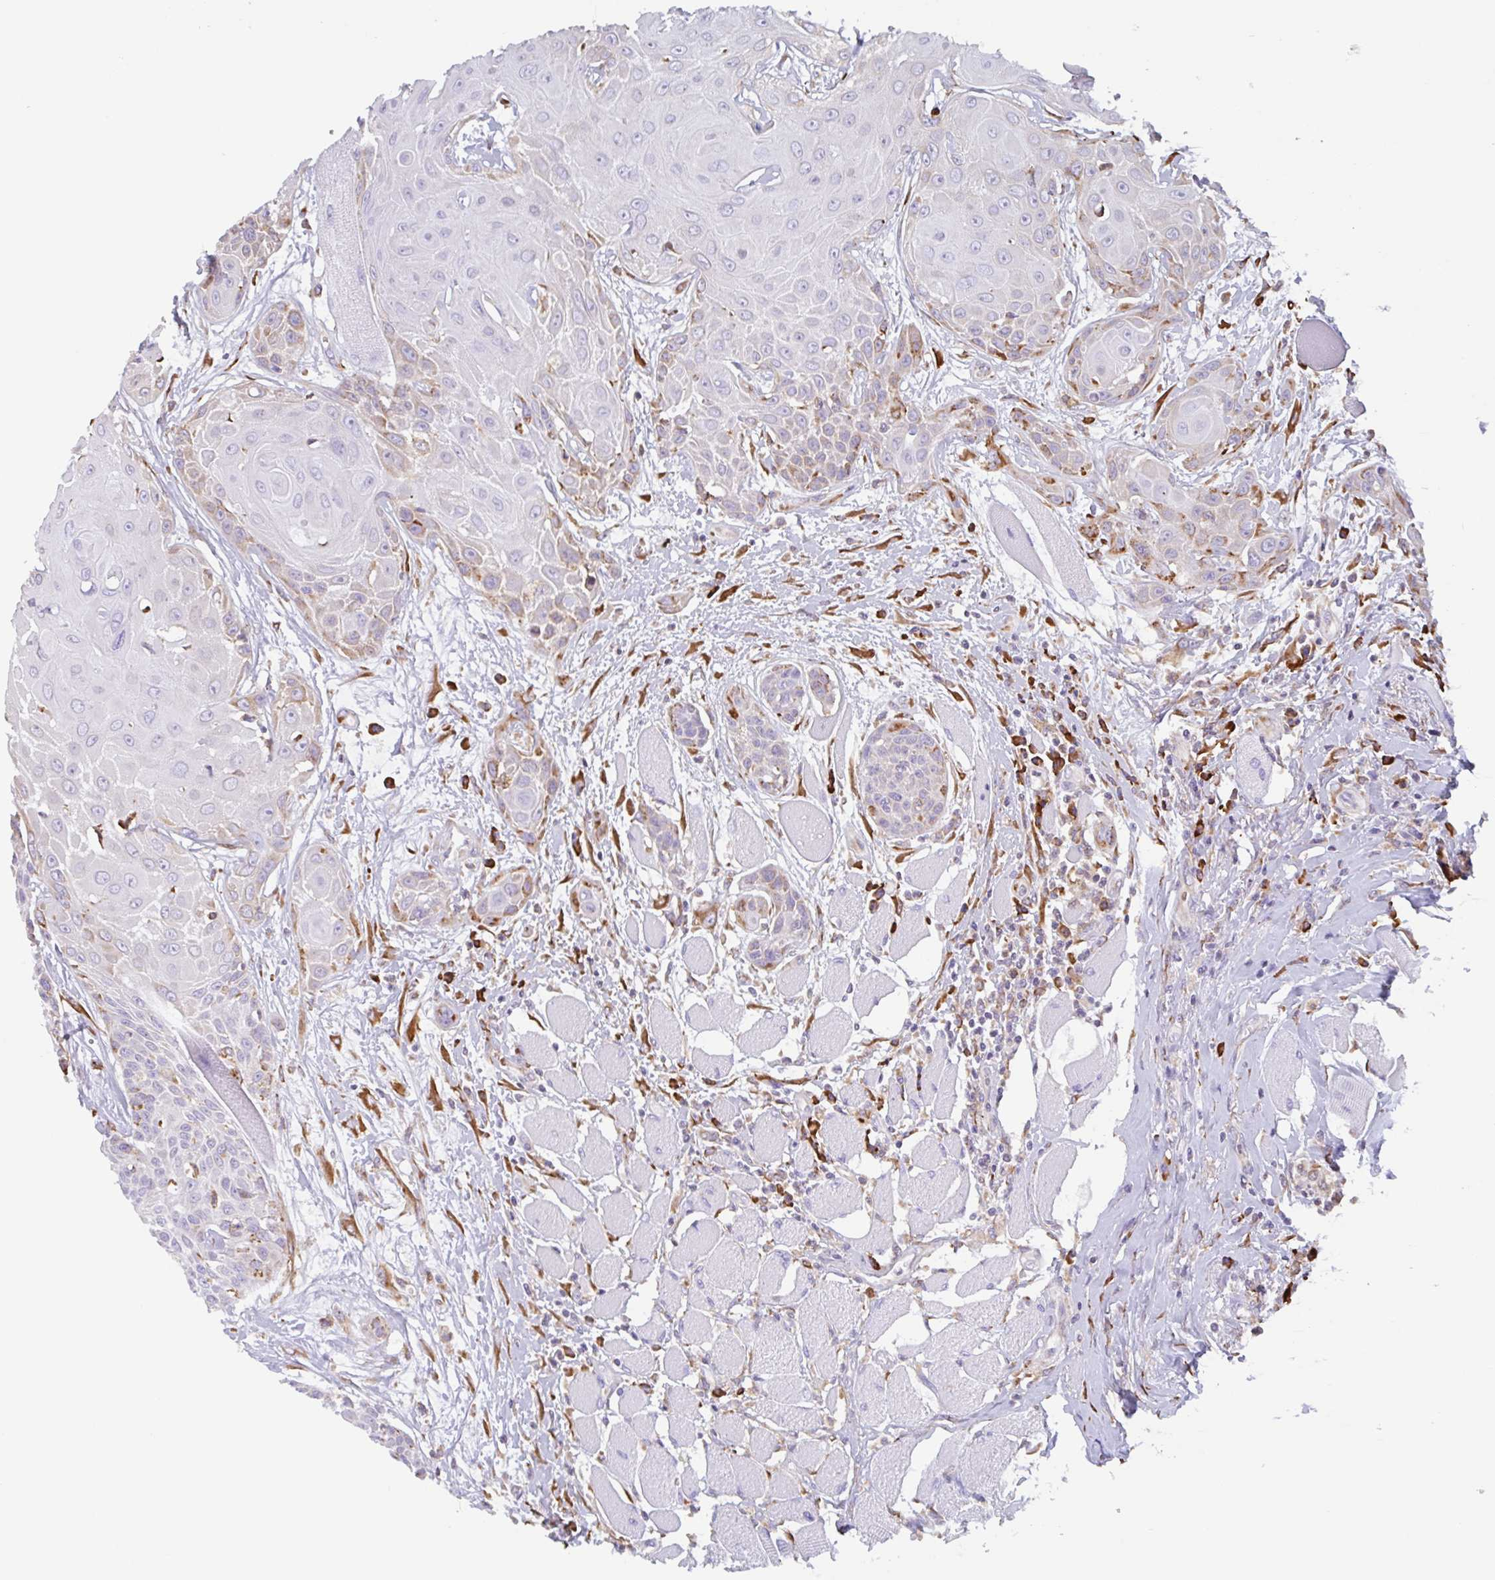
{"staining": {"intensity": "weak", "quantity": "25%-75%", "location": "cytoplasmic/membranous"}, "tissue": "head and neck cancer", "cell_type": "Tumor cells", "image_type": "cancer", "snomed": [{"axis": "morphology", "description": "Squamous cell carcinoma, NOS"}, {"axis": "topography", "description": "Head-Neck"}], "caption": "Head and neck cancer (squamous cell carcinoma) was stained to show a protein in brown. There is low levels of weak cytoplasmic/membranous expression in about 25%-75% of tumor cells.", "gene": "DOK4", "patient": {"sex": "female", "age": 73}}